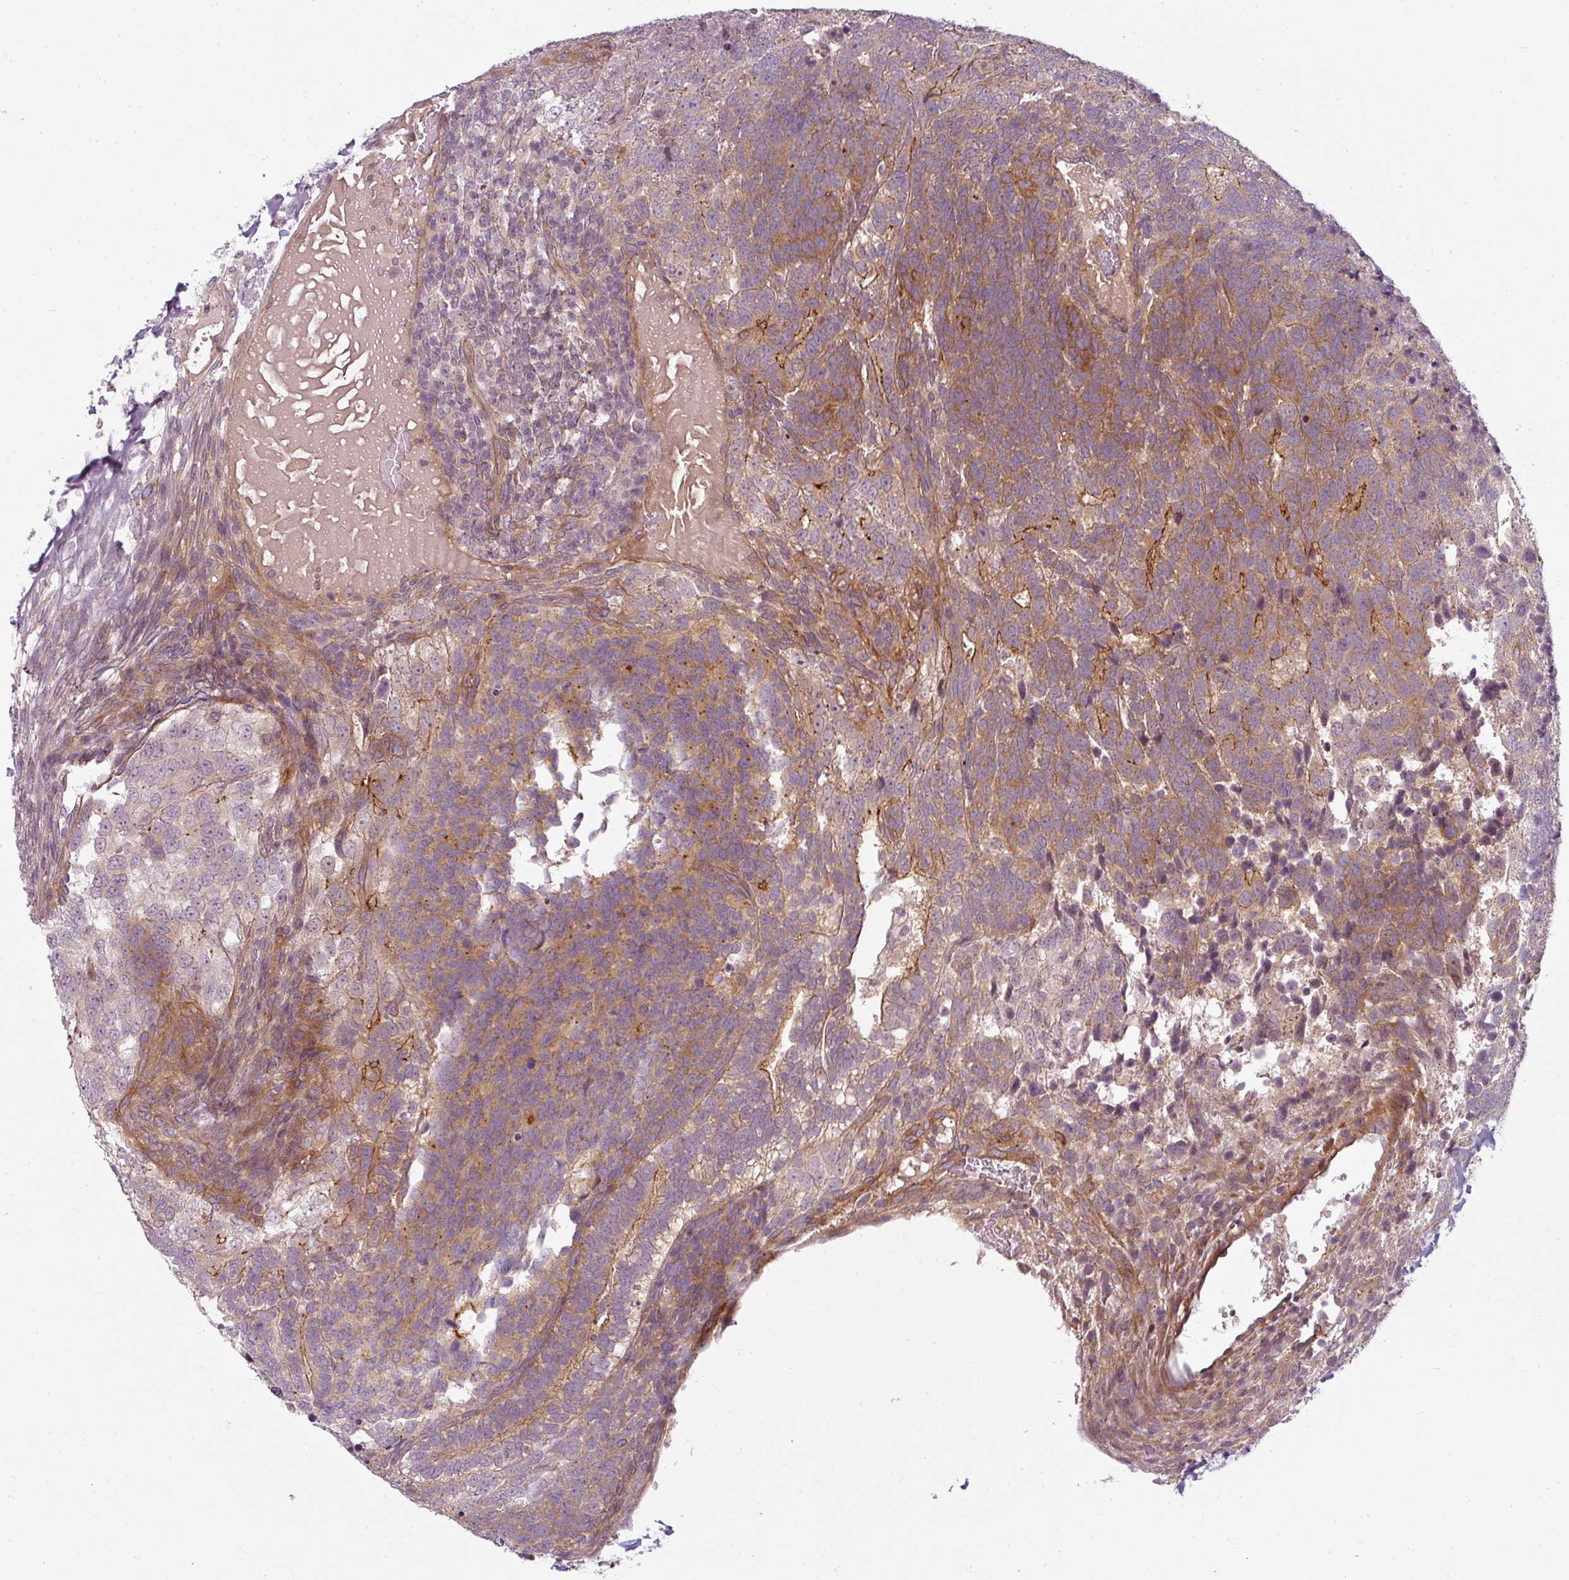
{"staining": {"intensity": "moderate", "quantity": "<25%", "location": "cytoplasmic/membranous"}, "tissue": "testis cancer", "cell_type": "Tumor cells", "image_type": "cancer", "snomed": [{"axis": "morphology", "description": "Carcinoma, Embryonal, NOS"}, {"axis": "topography", "description": "Testis"}], "caption": "About <25% of tumor cells in human testis embryonal carcinoma reveal moderate cytoplasmic/membranous protein staining as visualized by brown immunohistochemical staining.", "gene": "SLC16A9", "patient": {"sex": "male", "age": 23}}